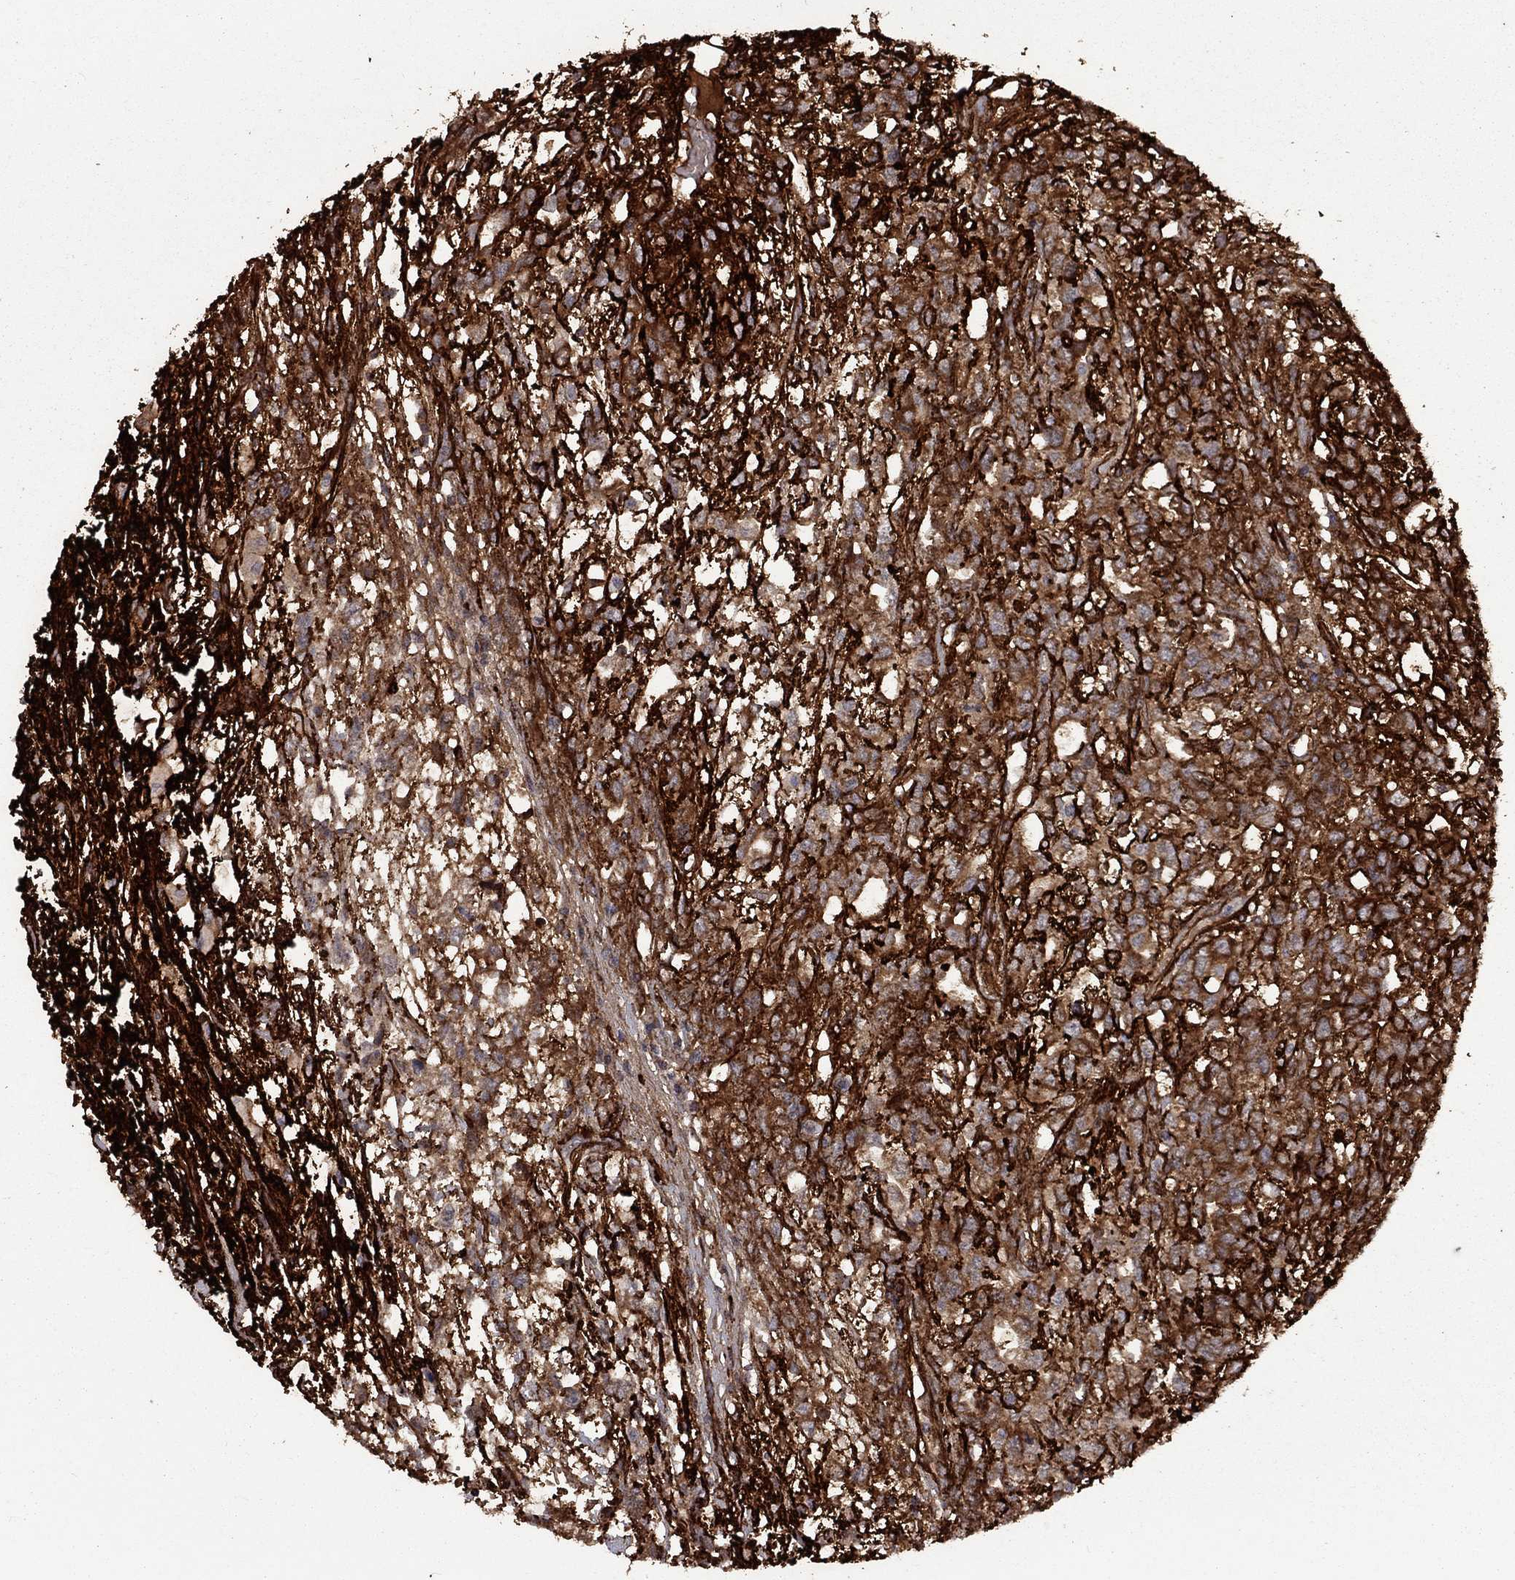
{"staining": {"intensity": "moderate", "quantity": ">75%", "location": "cytoplasmic/membranous"}, "tissue": "testis cancer", "cell_type": "Tumor cells", "image_type": "cancer", "snomed": [{"axis": "morphology", "description": "Seminoma, NOS"}, {"axis": "topography", "description": "Testis"}], "caption": "DAB immunohistochemical staining of testis cancer (seminoma) shows moderate cytoplasmic/membranous protein staining in approximately >75% of tumor cells.", "gene": "COL18A1", "patient": {"sex": "male", "age": 52}}